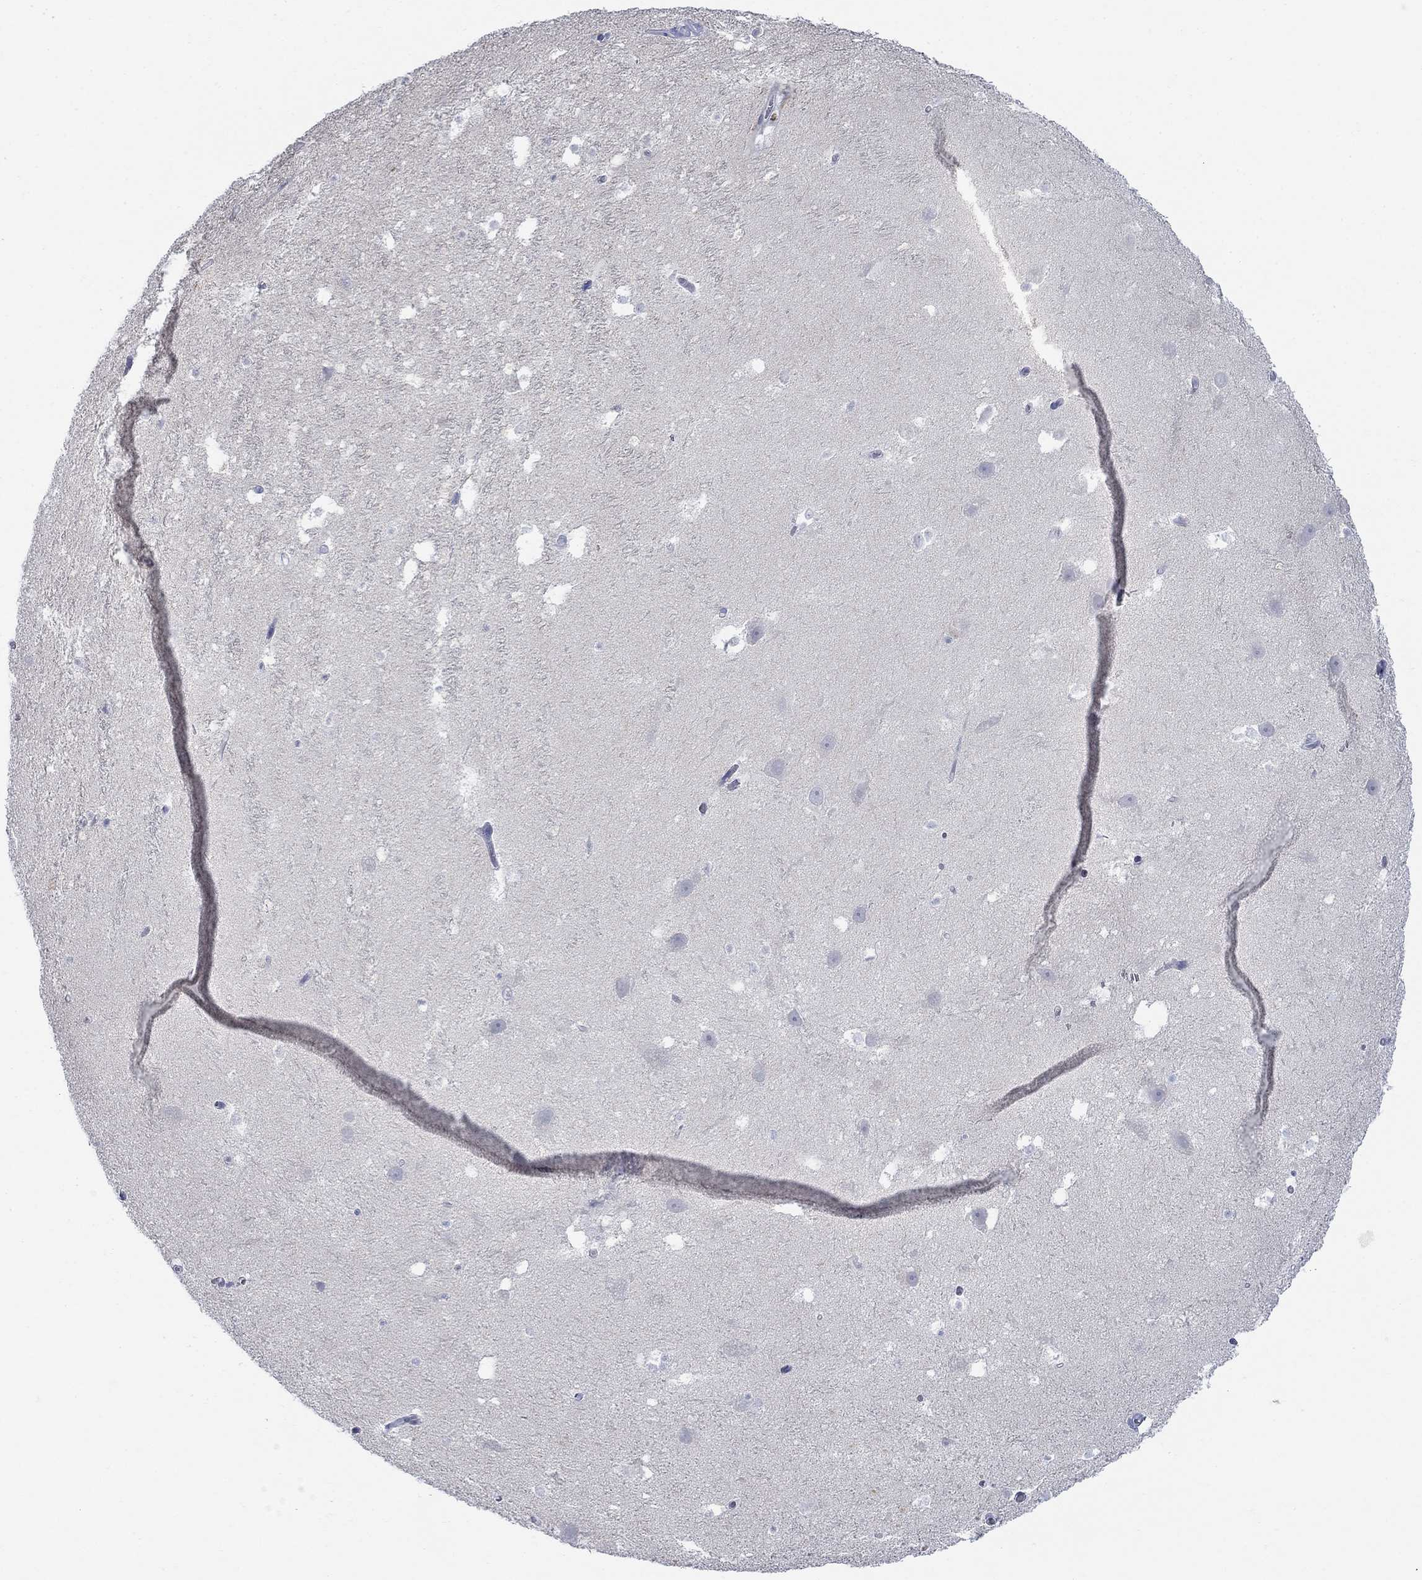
{"staining": {"intensity": "negative", "quantity": "none", "location": "none"}, "tissue": "hippocampus", "cell_type": "Glial cells", "image_type": "normal", "snomed": [{"axis": "morphology", "description": "Normal tissue, NOS"}, {"axis": "topography", "description": "Hippocampus"}], "caption": "The photomicrograph demonstrates no significant expression in glial cells of hippocampus.", "gene": "IGF2BP3", "patient": {"sex": "male", "age": 26}}